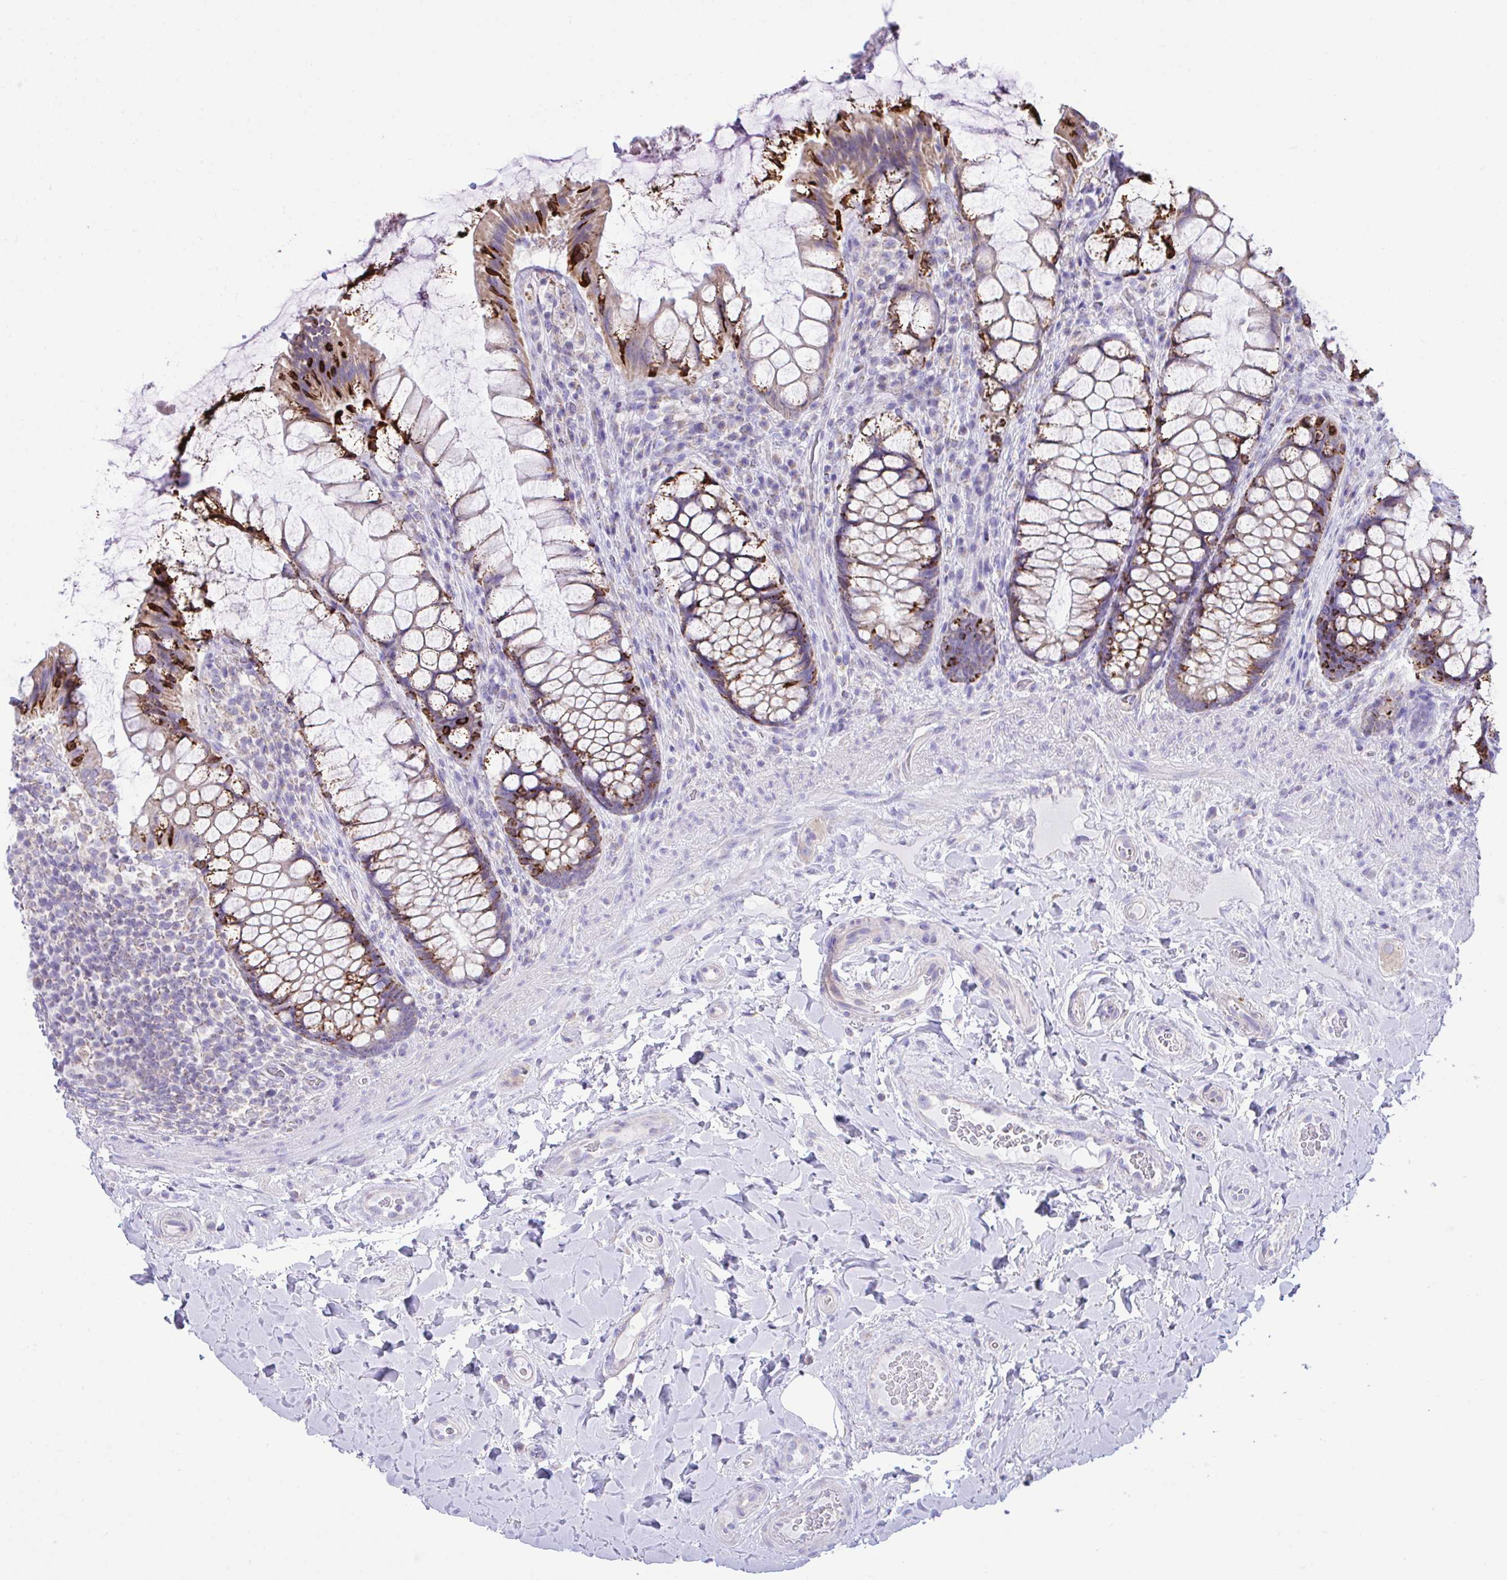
{"staining": {"intensity": "strong", "quantity": "25%-75%", "location": "cytoplasmic/membranous"}, "tissue": "rectum", "cell_type": "Glandular cells", "image_type": "normal", "snomed": [{"axis": "morphology", "description": "Normal tissue, NOS"}, {"axis": "topography", "description": "Rectum"}], "caption": "High-power microscopy captured an immunohistochemistry (IHC) histopathology image of unremarkable rectum, revealing strong cytoplasmic/membranous staining in approximately 25%-75% of glandular cells. (IHC, brightfield microscopy, high magnification).", "gene": "NLRP8", "patient": {"sex": "female", "age": 58}}